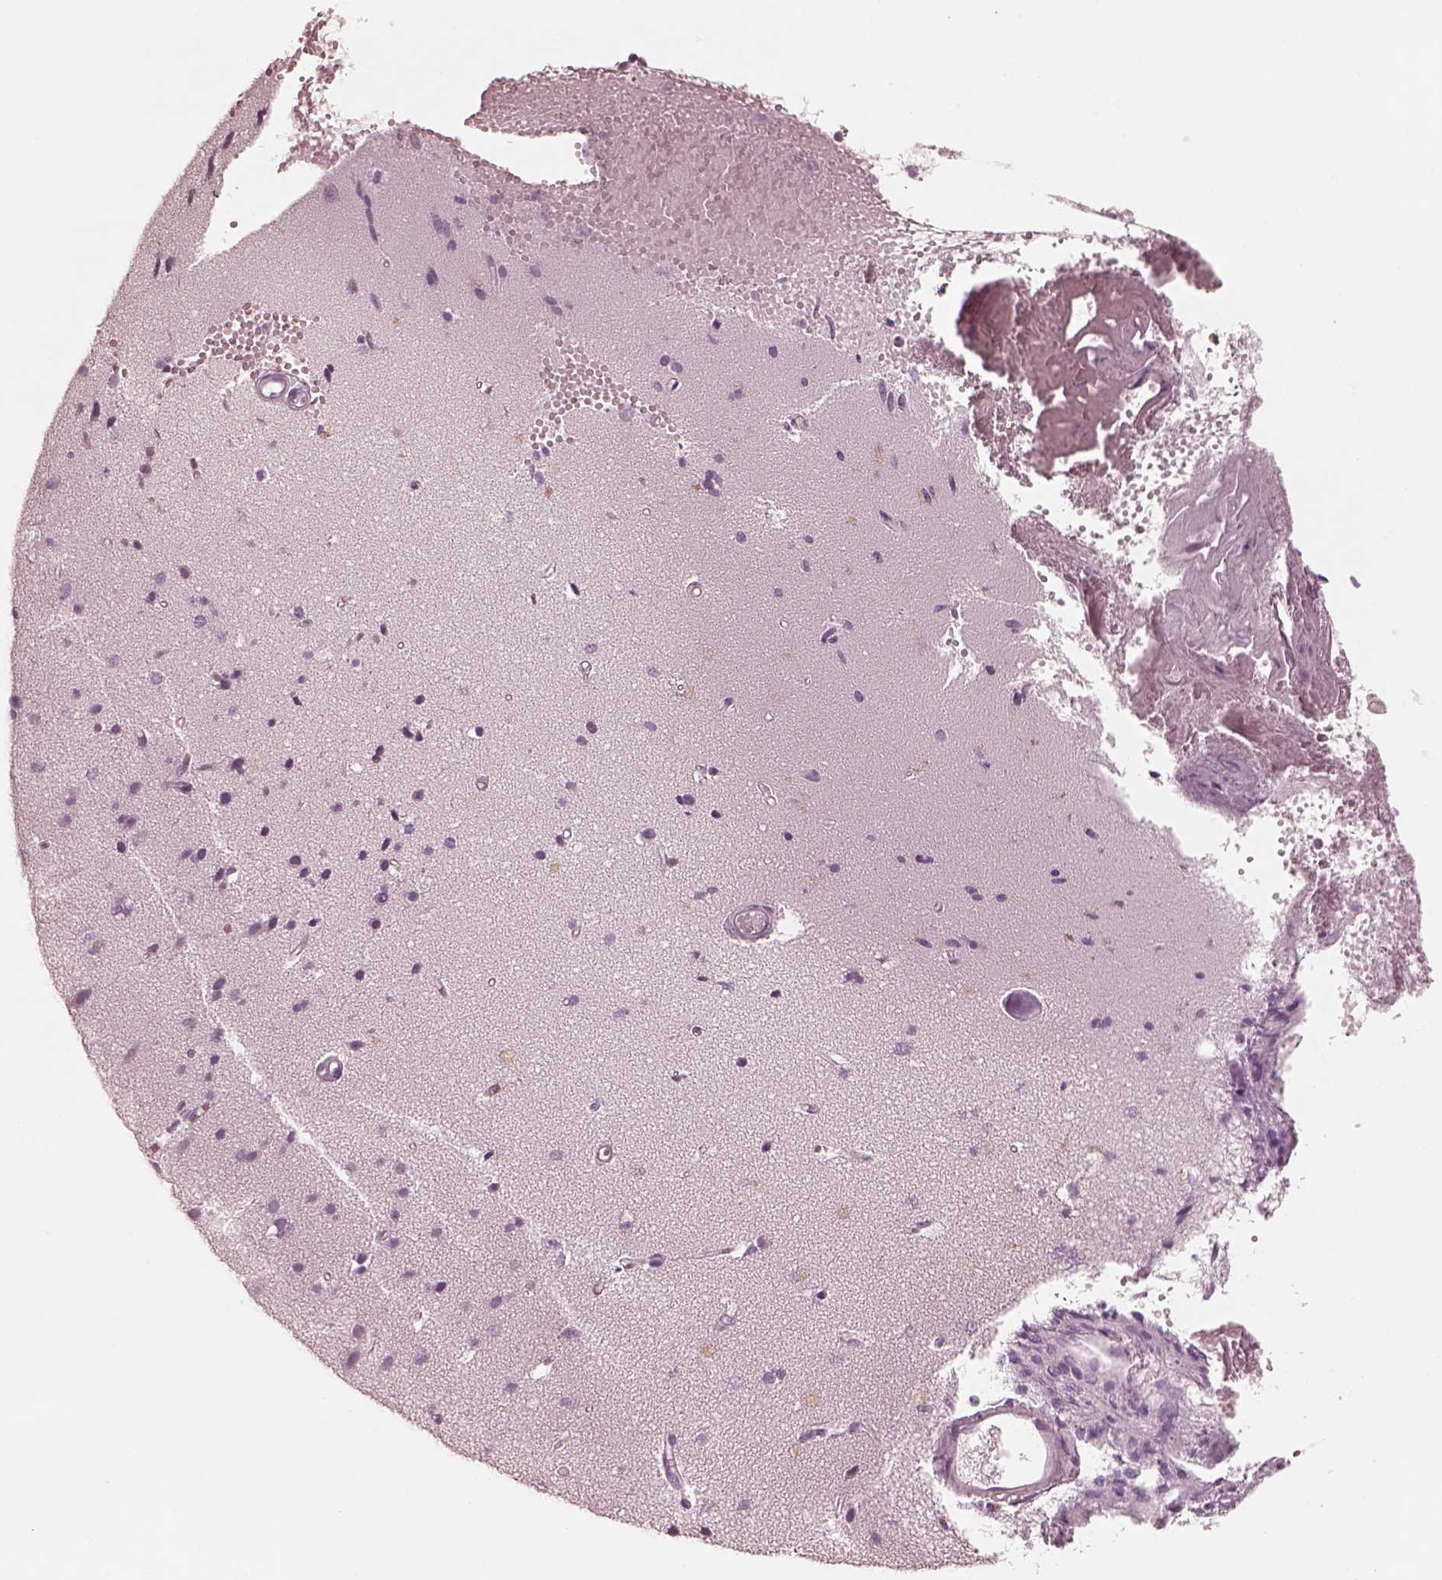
{"staining": {"intensity": "negative", "quantity": "none", "location": "none"}, "tissue": "cerebral cortex", "cell_type": "Endothelial cells", "image_type": "normal", "snomed": [{"axis": "morphology", "description": "Normal tissue, NOS"}, {"axis": "morphology", "description": "Glioma, malignant, High grade"}, {"axis": "topography", "description": "Cerebral cortex"}], "caption": "A histopathology image of cerebral cortex stained for a protein shows no brown staining in endothelial cells. (Brightfield microscopy of DAB immunohistochemistry at high magnification).", "gene": "PON3", "patient": {"sex": "male", "age": 71}}